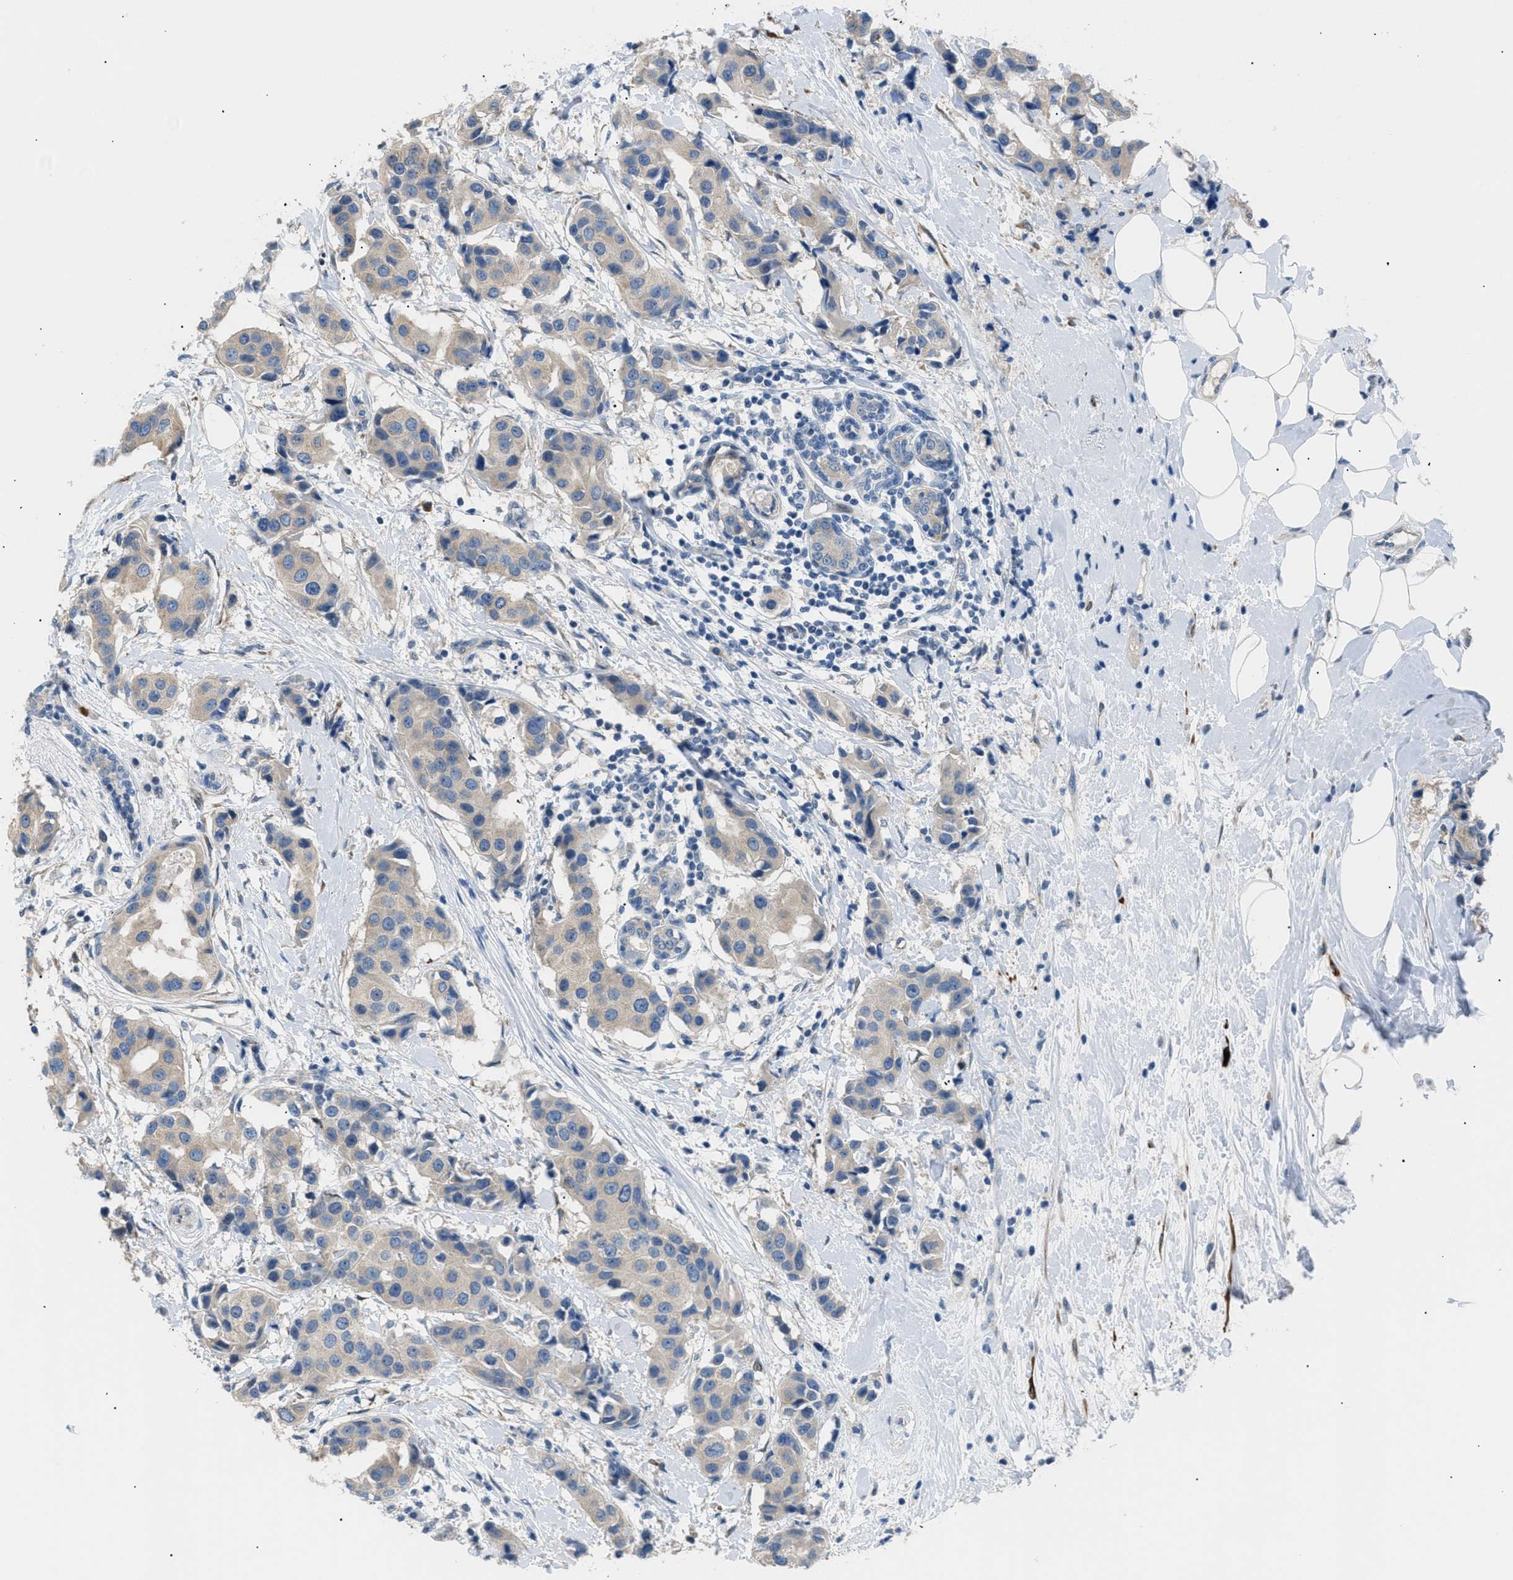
{"staining": {"intensity": "weak", "quantity": ">75%", "location": "cytoplasmic/membranous"}, "tissue": "breast cancer", "cell_type": "Tumor cells", "image_type": "cancer", "snomed": [{"axis": "morphology", "description": "Normal tissue, NOS"}, {"axis": "morphology", "description": "Duct carcinoma"}, {"axis": "topography", "description": "Breast"}], "caption": "The image reveals immunohistochemical staining of breast intraductal carcinoma. There is weak cytoplasmic/membranous staining is present in about >75% of tumor cells.", "gene": "ICA1", "patient": {"sex": "female", "age": 39}}